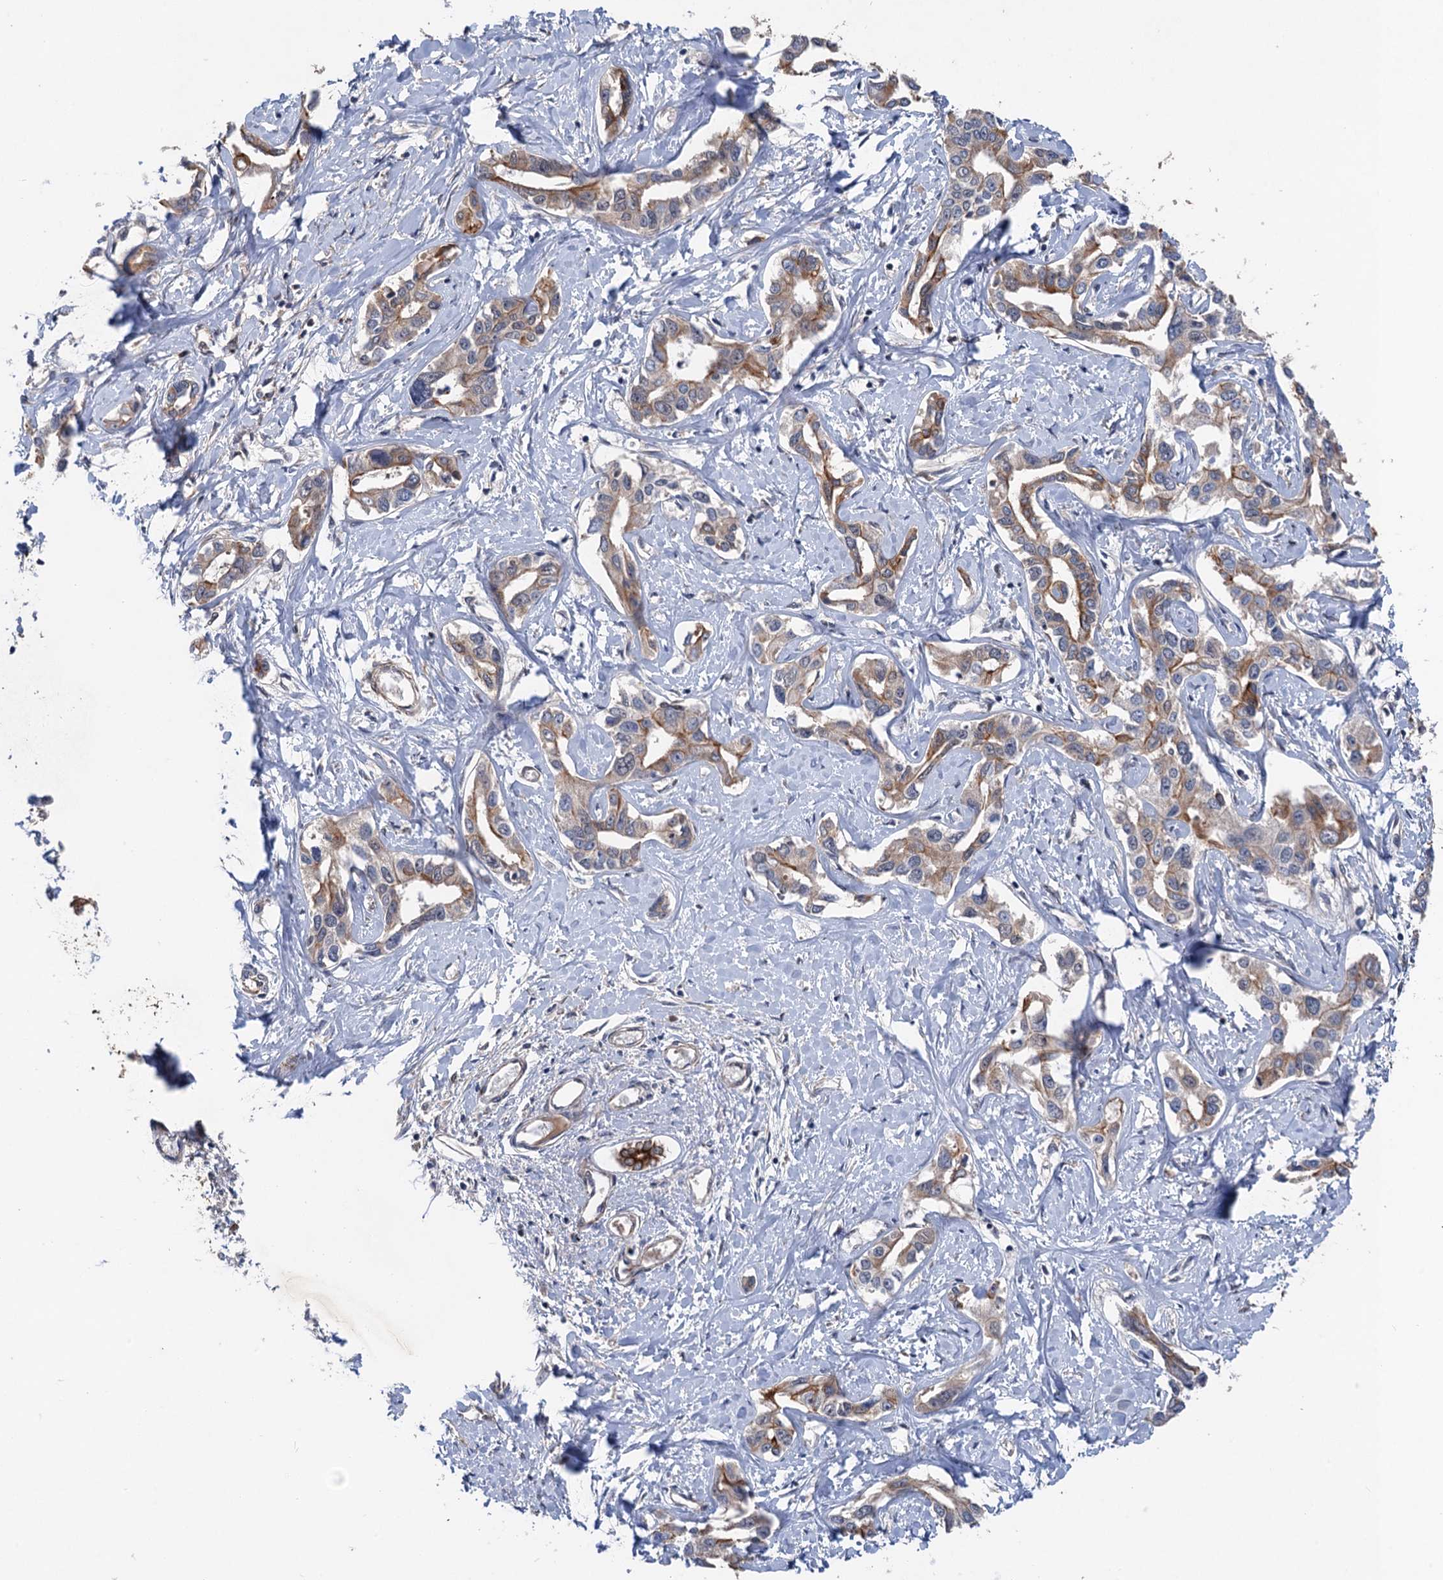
{"staining": {"intensity": "moderate", "quantity": "<25%", "location": "cytoplasmic/membranous"}, "tissue": "liver cancer", "cell_type": "Tumor cells", "image_type": "cancer", "snomed": [{"axis": "morphology", "description": "Cholangiocarcinoma"}, {"axis": "topography", "description": "Liver"}], "caption": "Immunohistochemistry (IHC) (DAB) staining of liver cancer (cholangiocarcinoma) displays moderate cytoplasmic/membranous protein expression in approximately <25% of tumor cells. (DAB (3,3'-diaminobenzidine) IHC, brown staining for protein, blue staining for nuclei).", "gene": "TTC31", "patient": {"sex": "male", "age": 59}}